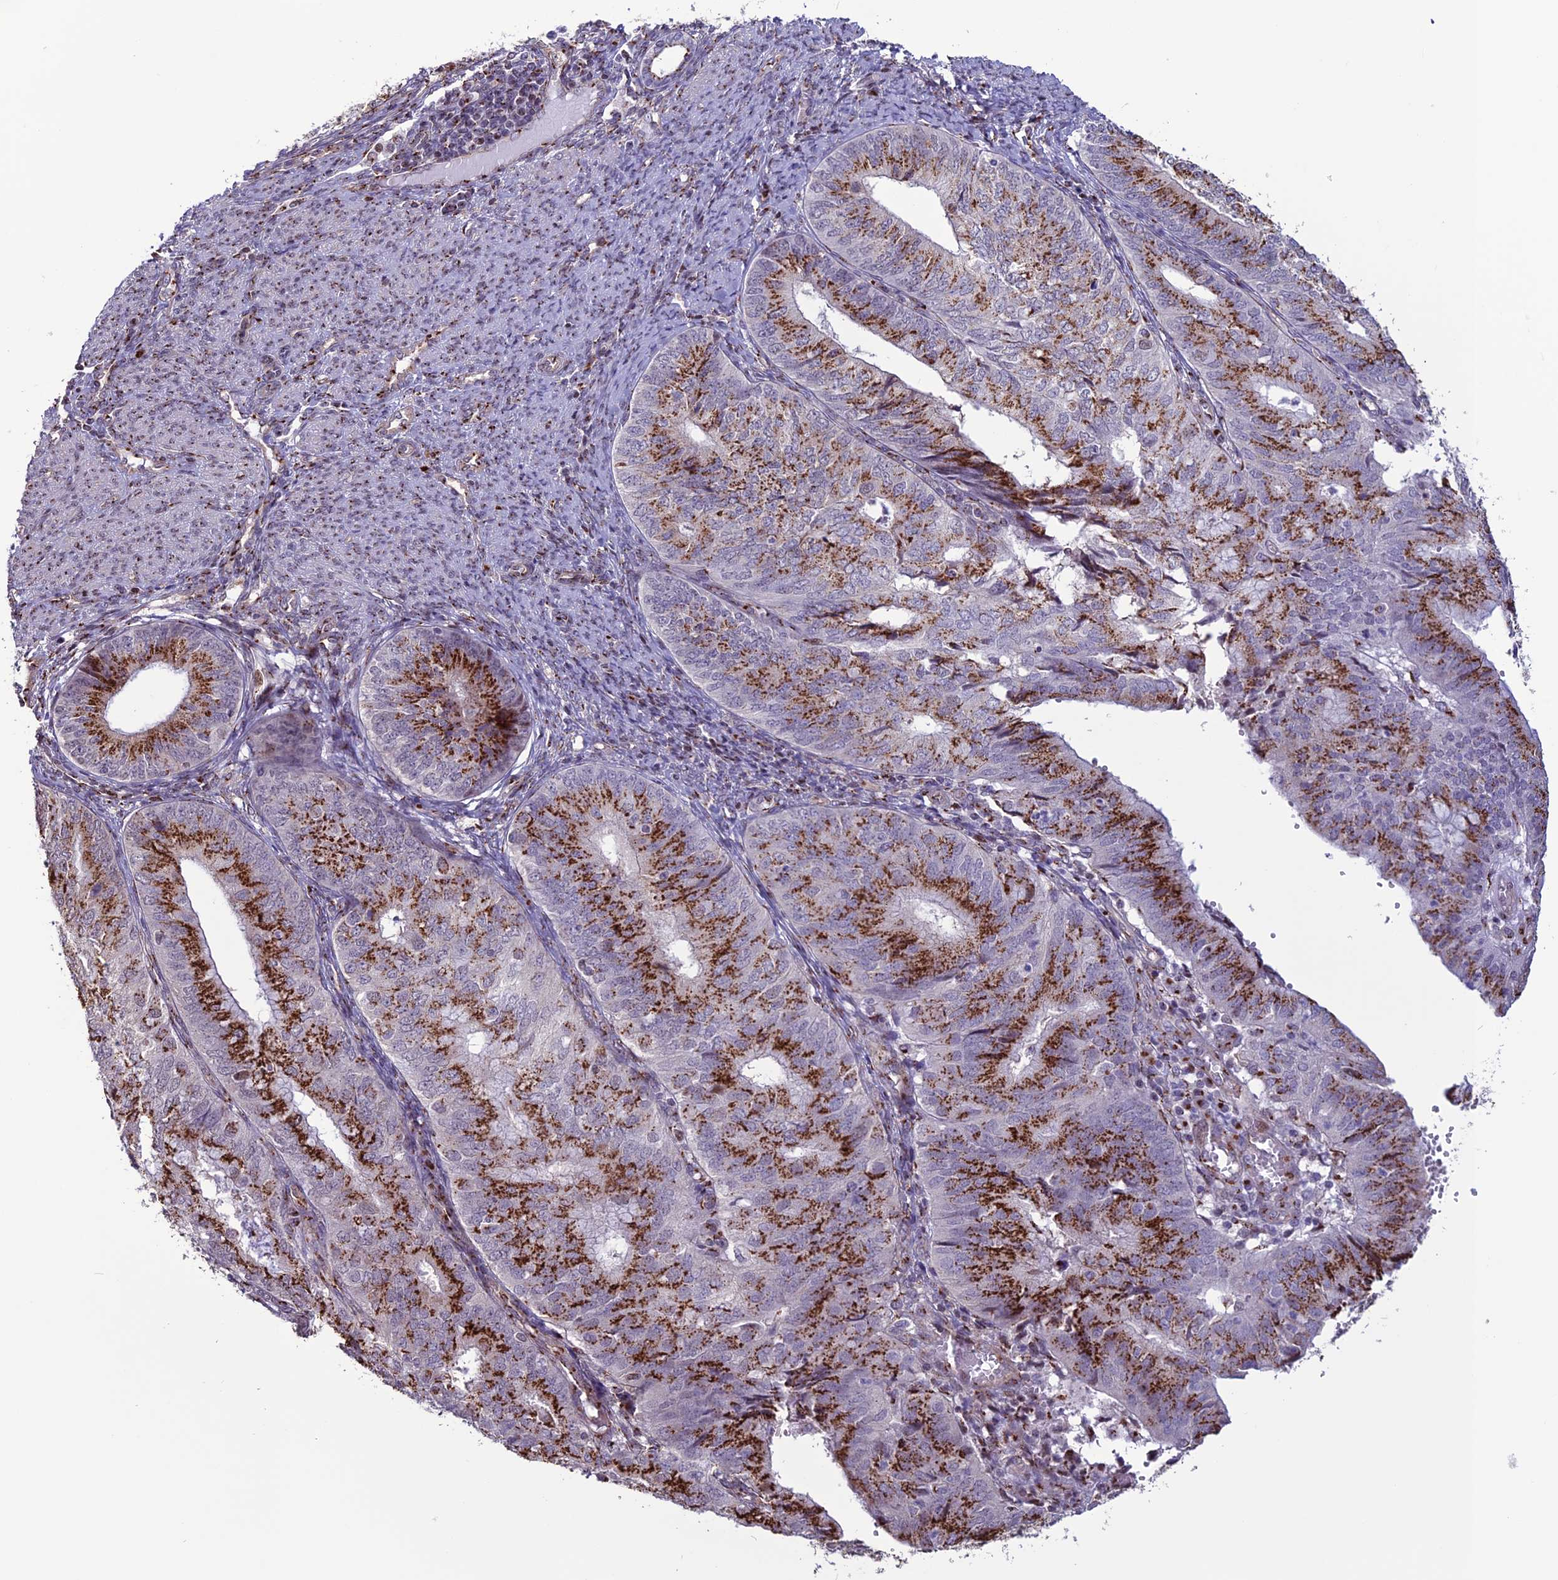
{"staining": {"intensity": "strong", "quantity": ">75%", "location": "cytoplasmic/membranous"}, "tissue": "endometrial cancer", "cell_type": "Tumor cells", "image_type": "cancer", "snomed": [{"axis": "morphology", "description": "Adenocarcinoma, NOS"}, {"axis": "topography", "description": "Endometrium"}], "caption": "High-power microscopy captured an immunohistochemistry (IHC) image of endometrial cancer (adenocarcinoma), revealing strong cytoplasmic/membranous positivity in about >75% of tumor cells.", "gene": "PLEKHA4", "patient": {"sex": "female", "age": 68}}